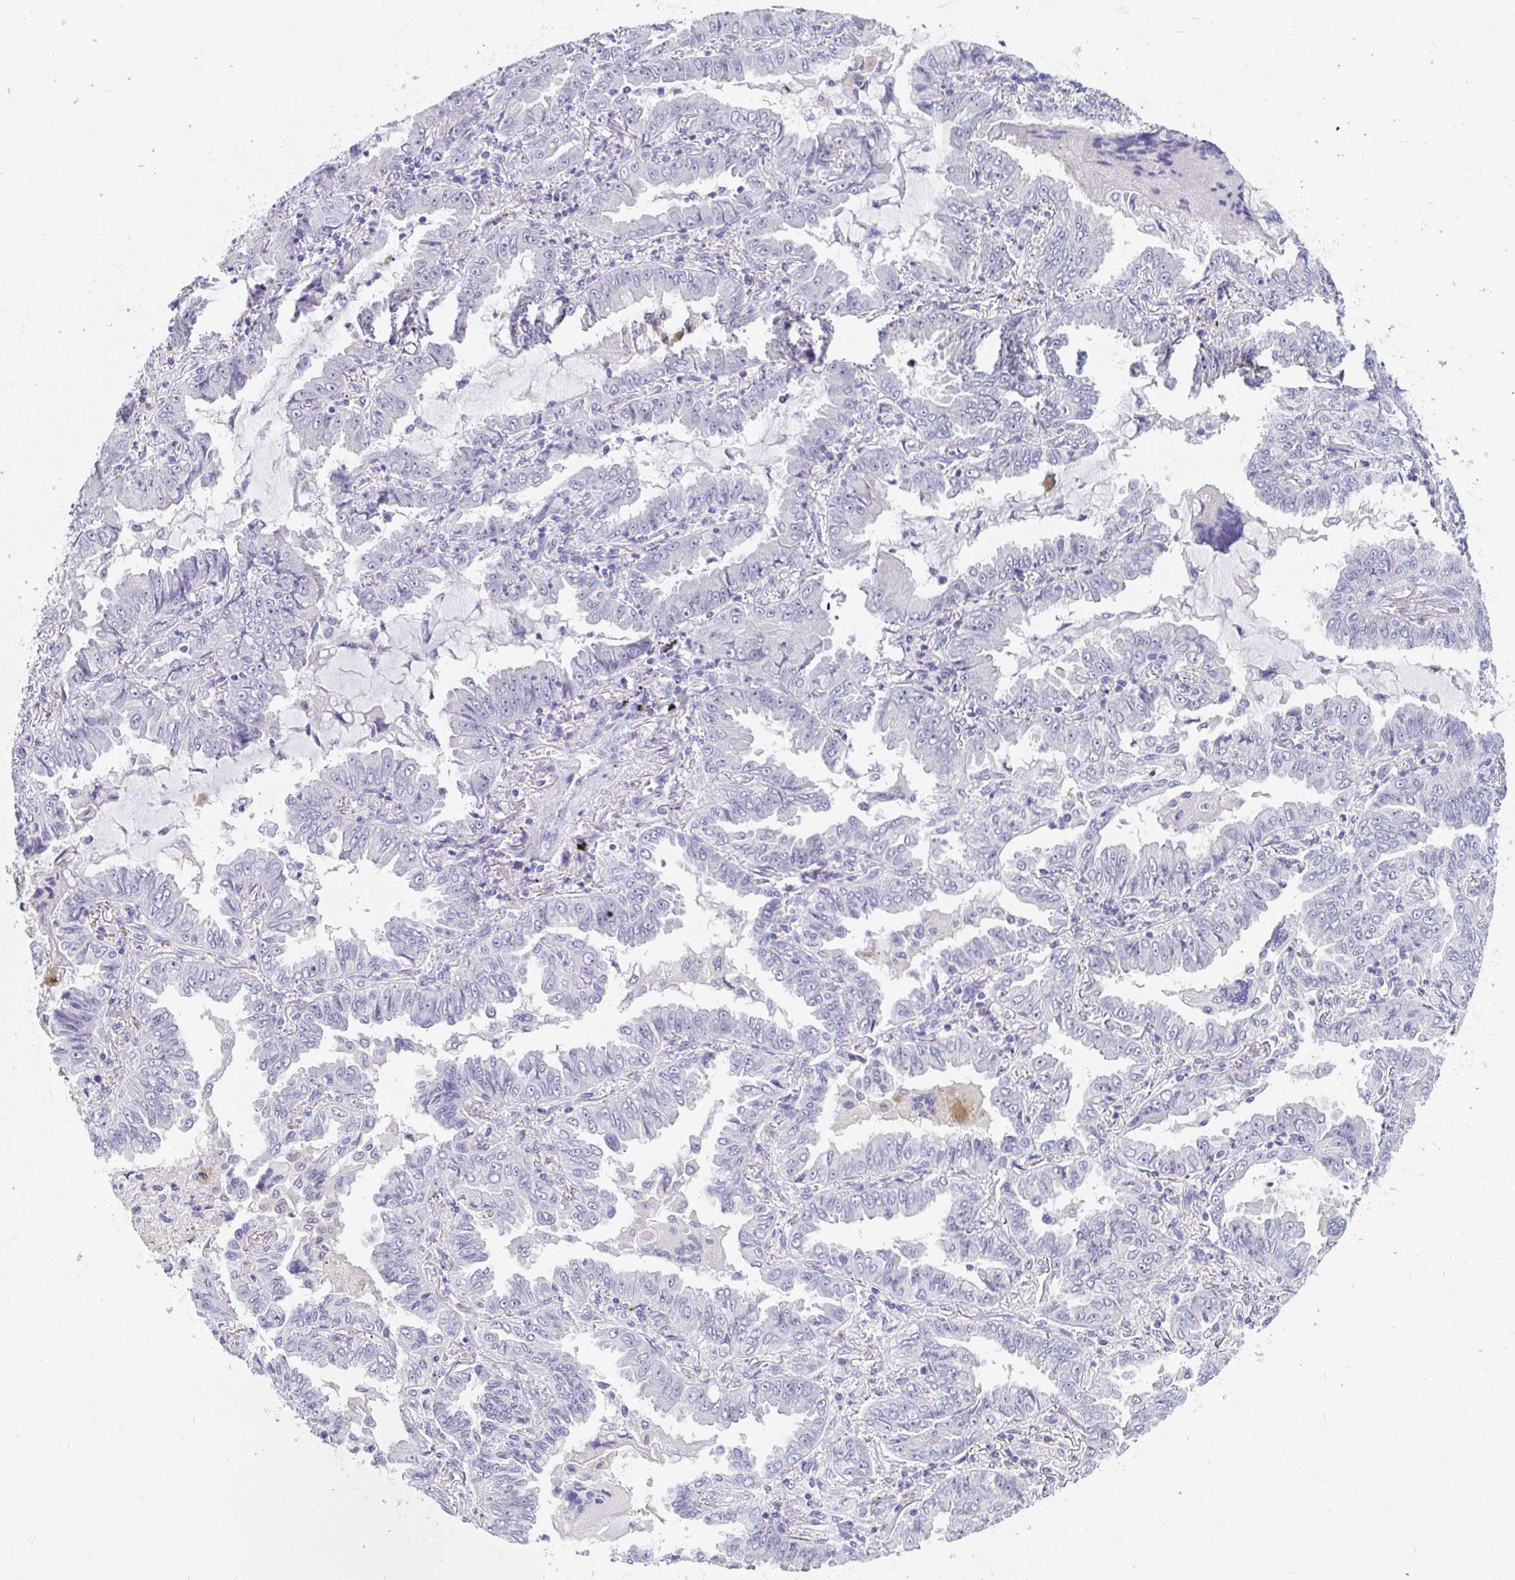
{"staining": {"intensity": "negative", "quantity": "none", "location": "none"}, "tissue": "lung cancer", "cell_type": "Tumor cells", "image_type": "cancer", "snomed": [{"axis": "morphology", "description": "Adenocarcinoma, NOS"}, {"axis": "topography", "description": "Lung"}], "caption": "There is no significant positivity in tumor cells of lung cancer.", "gene": "PDE6B", "patient": {"sex": "female", "age": 52}}